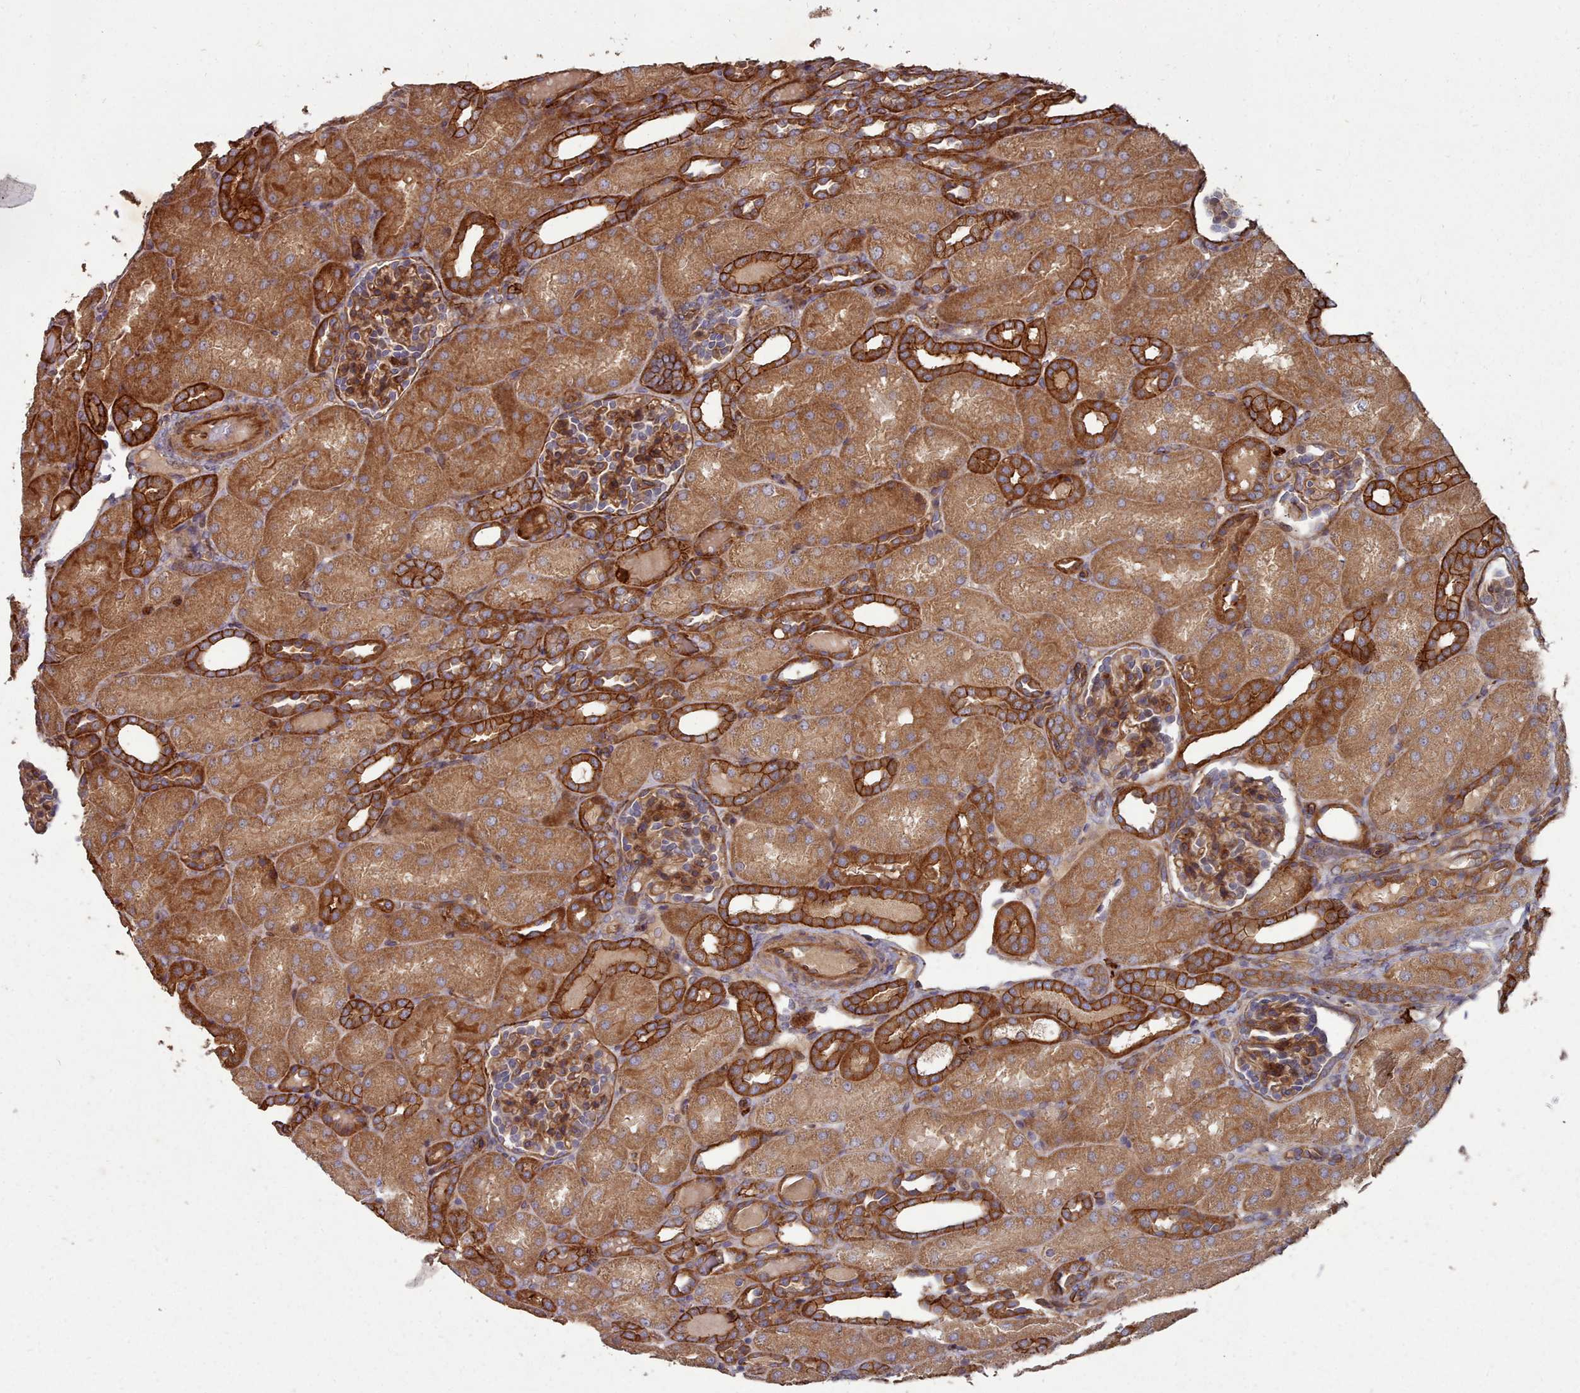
{"staining": {"intensity": "strong", "quantity": "25%-75%", "location": "cytoplasmic/membranous"}, "tissue": "kidney", "cell_type": "Cells in glomeruli", "image_type": "normal", "snomed": [{"axis": "morphology", "description": "Normal tissue, NOS"}, {"axis": "topography", "description": "Kidney"}], "caption": "IHC staining of unremarkable kidney, which displays high levels of strong cytoplasmic/membranous positivity in approximately 25%-75% of cells in glomeruli indicating strong cytoplasmic/membranous protein staining. The staining was performed using DAB (3,3'-diaminobenzidine) (brown) for protein detection and nuclei were counterstained in hematoxylin (blue).", "gene": "THSD7B", "patient": {"sex": "male", "age": 1}}